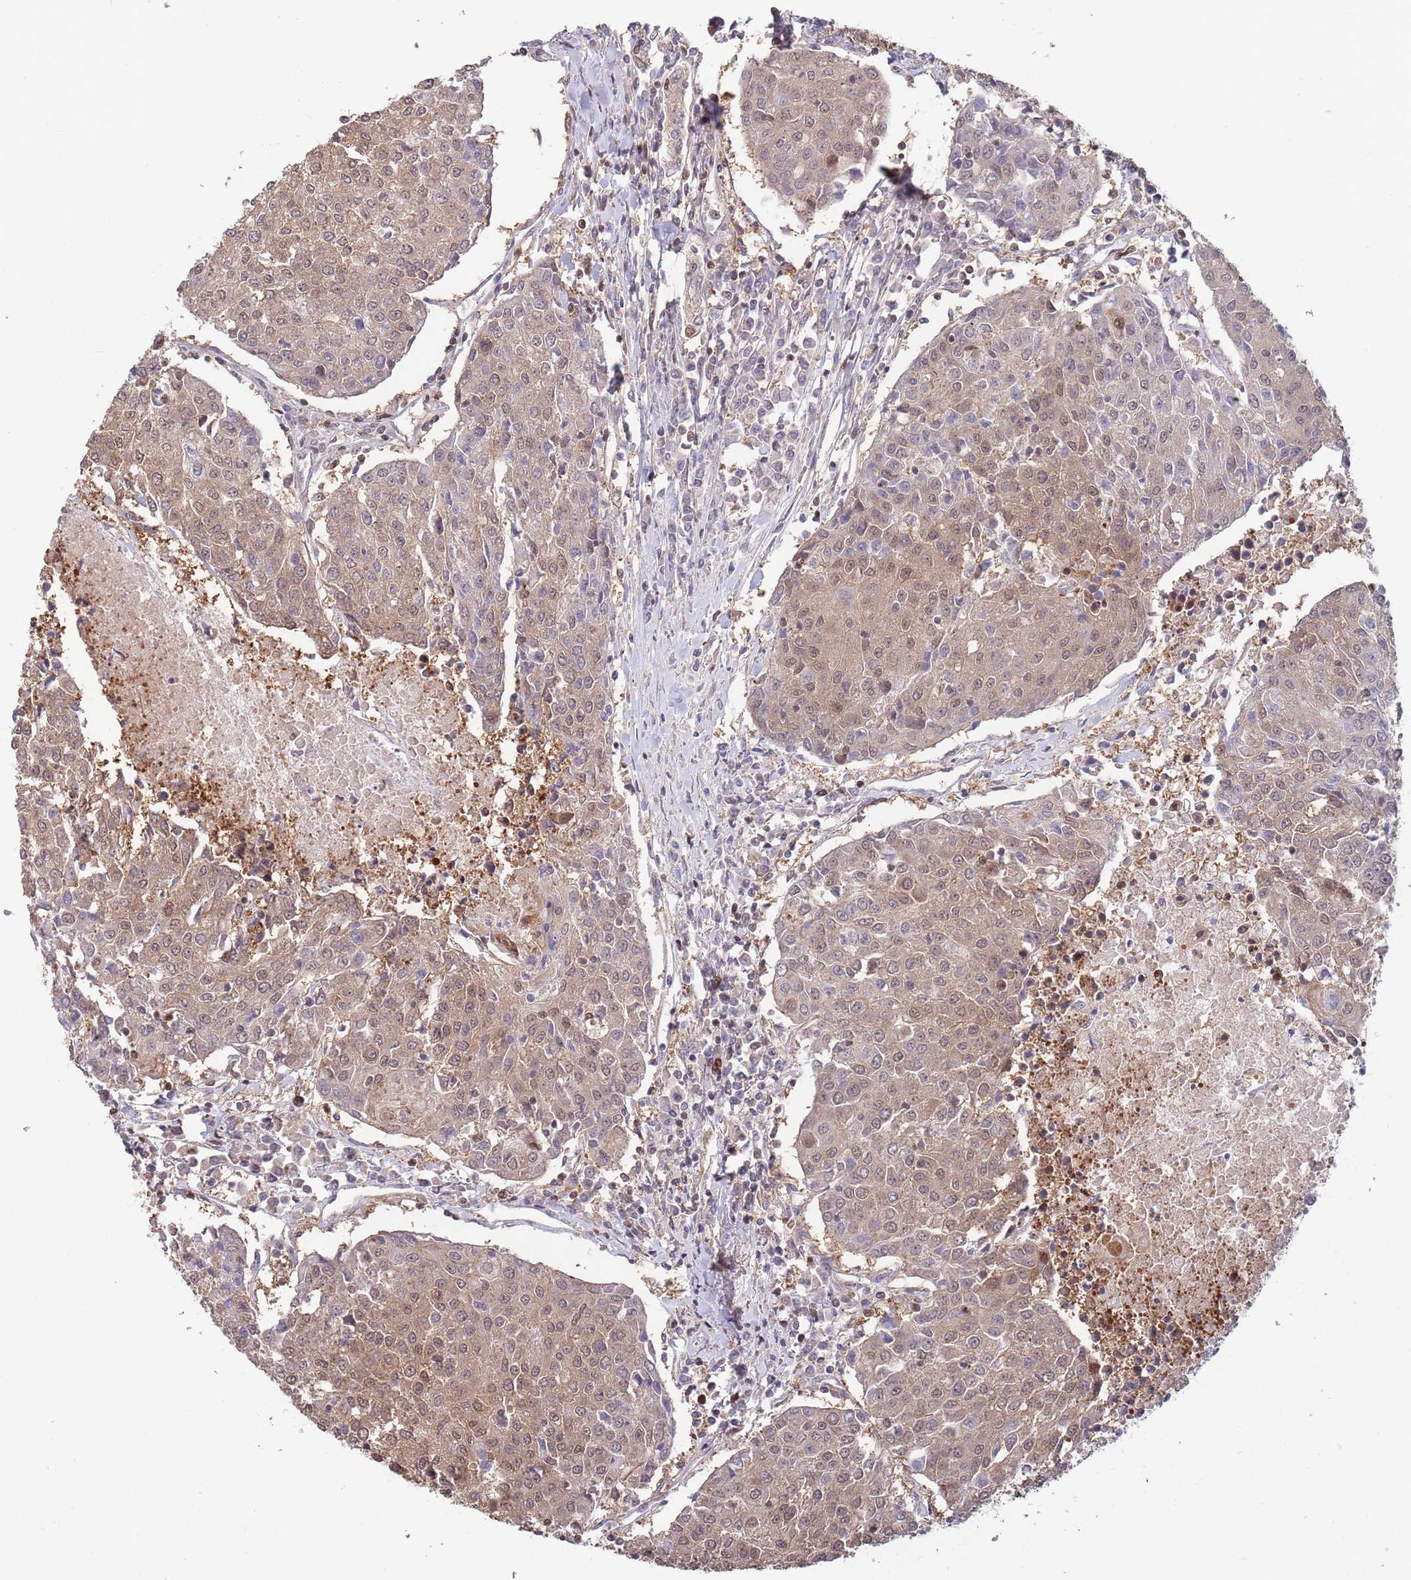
{"staining": {"intensity": "weak", "quantity": ">75%", "location": "cytoplasmic/membranous,nuclear"}, "tissue": "urothelial cancer", "cell_type": "Tumor cells", "image_type": "cancer", "snomed": [{"axis": "morphology", "description": "Urothelial carcinoma, High grade"}, {"axis": "topography", "description": "Urinary bladder"}], "caption": "Immunohistochemistry of human urothelial cancer reveals low levels of weak cytoplasmic/membranous and nuclear positivity in approximately >75% of tumor cells.", "gene": "SALL1", "patient": {"sex": "female", "age": 85}}